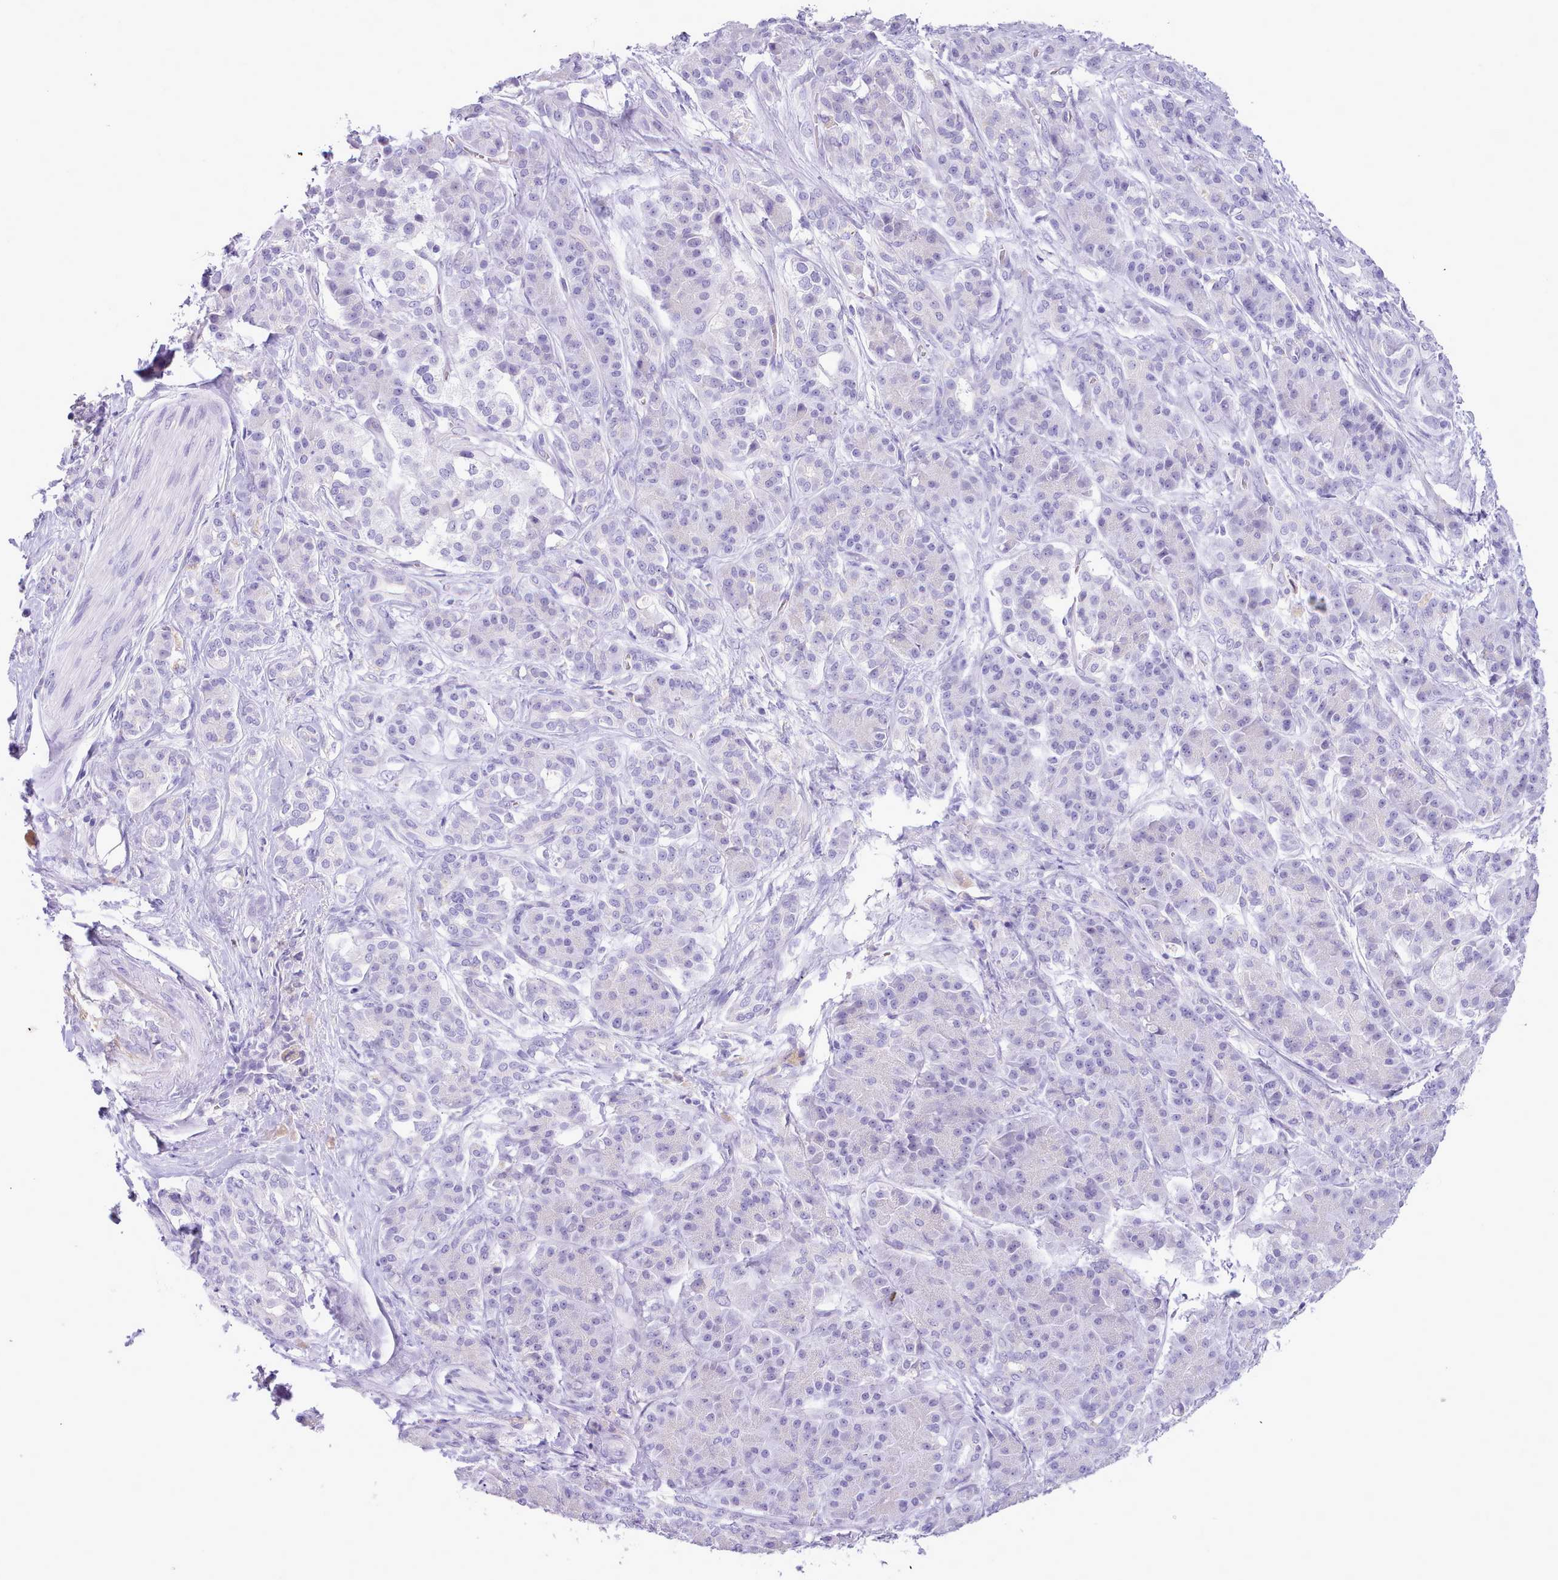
{"staining": {"intensity": "negative", "quantity": "none", "location": "none"}, "tissue": "pancreatic cancer", "cell_type": "Tumor cells", "image_type": "cancer", "snomed": [{"axis": "morphology", "description": "Adenocarcinoma, NOS"}, {"axis": "topography", "description": "Pancreas"}], "caption": "Immunohistochemistry (IHC) of human adenocarcinoma (pancreatic) demonstrates no expression in tumor cells.", "gene": "LRRC37A", "patient": {"sex": "male", "age": 57}}